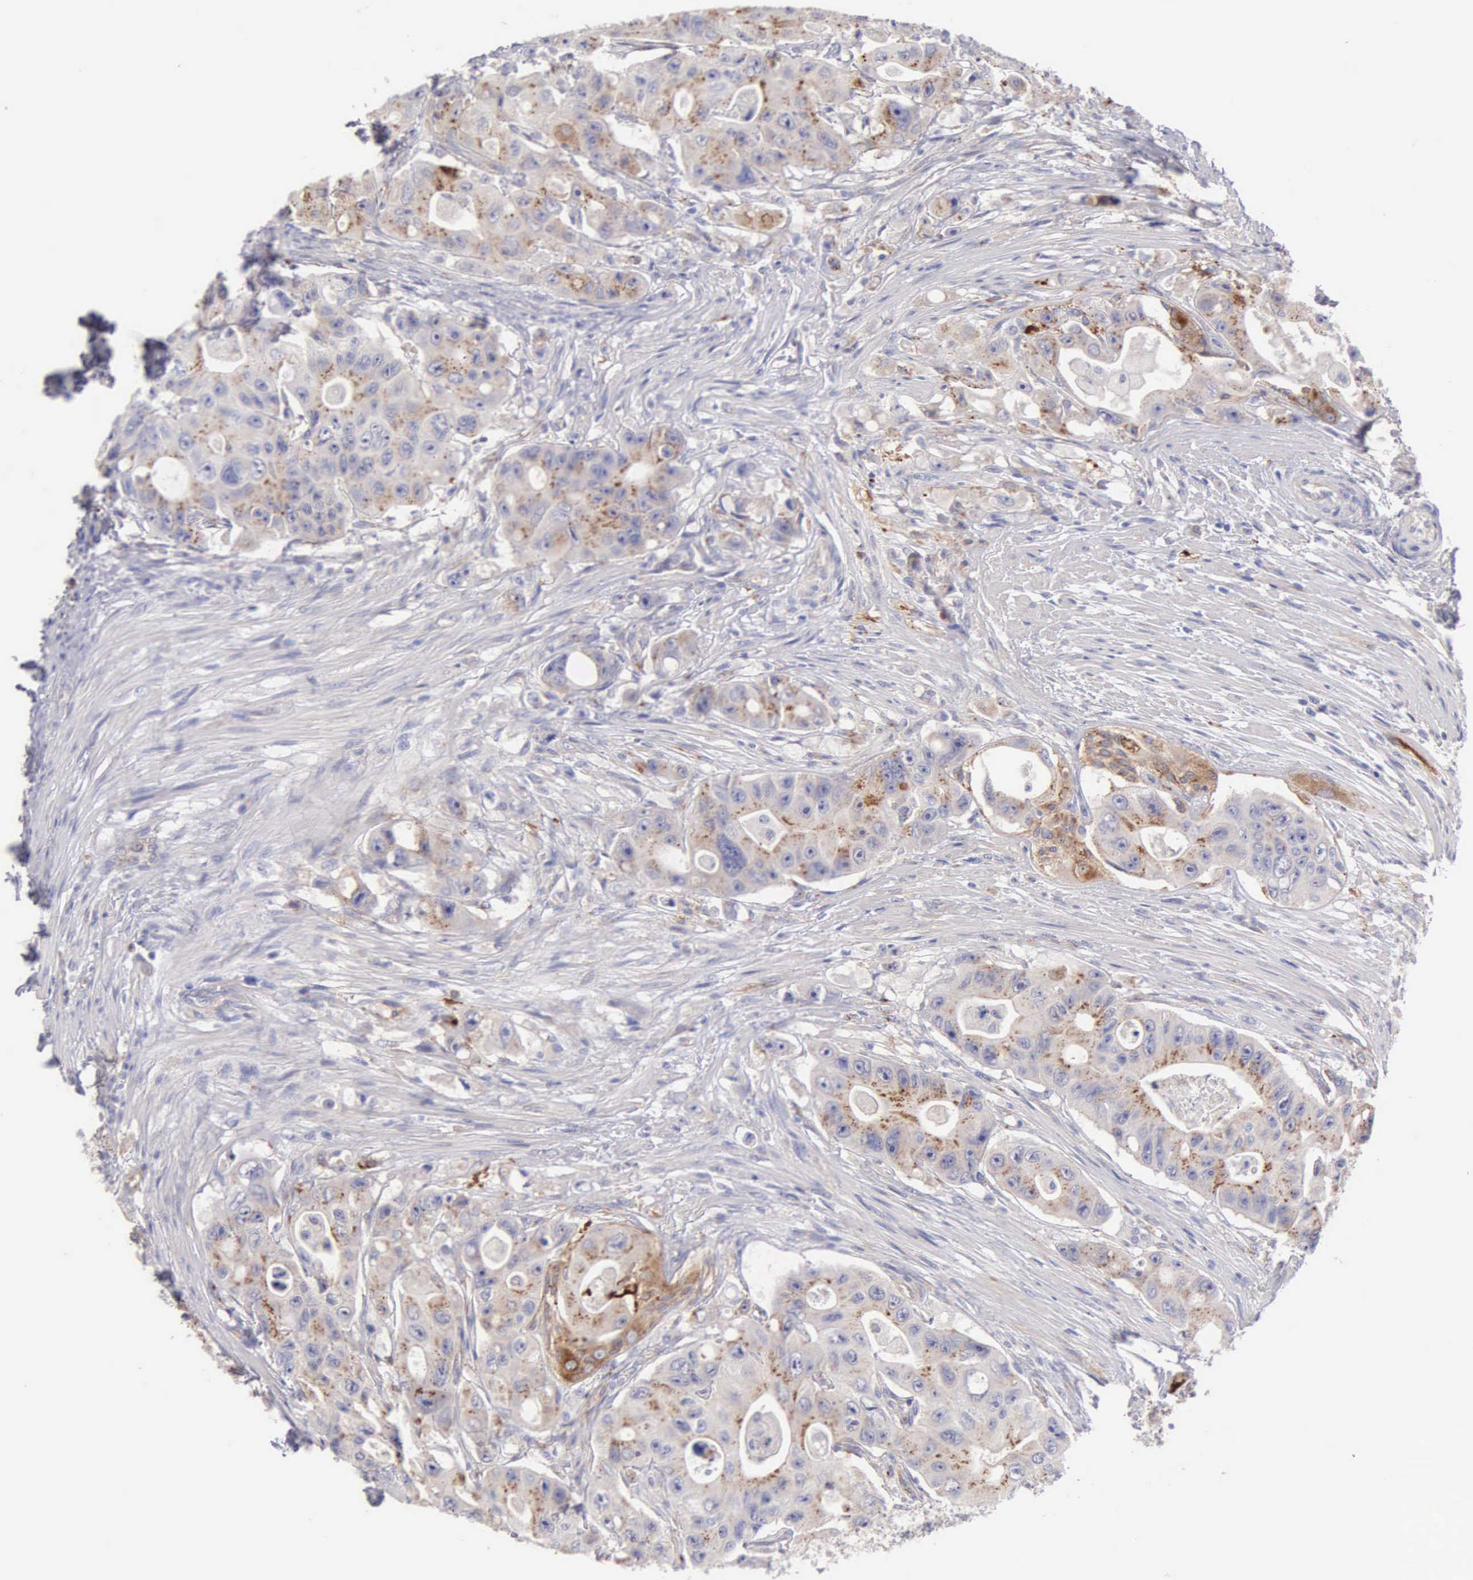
{"staining": {"intensity": "moderate", "quantity": "25%-75%", "location": "cytoplasmic/membranous"}, "tissue": "colorectal cancer", "cell_type": "Tumor cells", "image_type": "cancer", "snomed": [{"axis": "morphology", "description": "Adenocarcinoma, NOS"}, {"axis": "topography", "description": "Colon"}], "caption": "Immunohistochemical staining of colorectal cancer displays medium levels of moderate cytoplasmic/membranous staining in approximately 25%-75% of tumor cells.", "gene": "APP", "patient": {"sex": "female", "age": 46}}